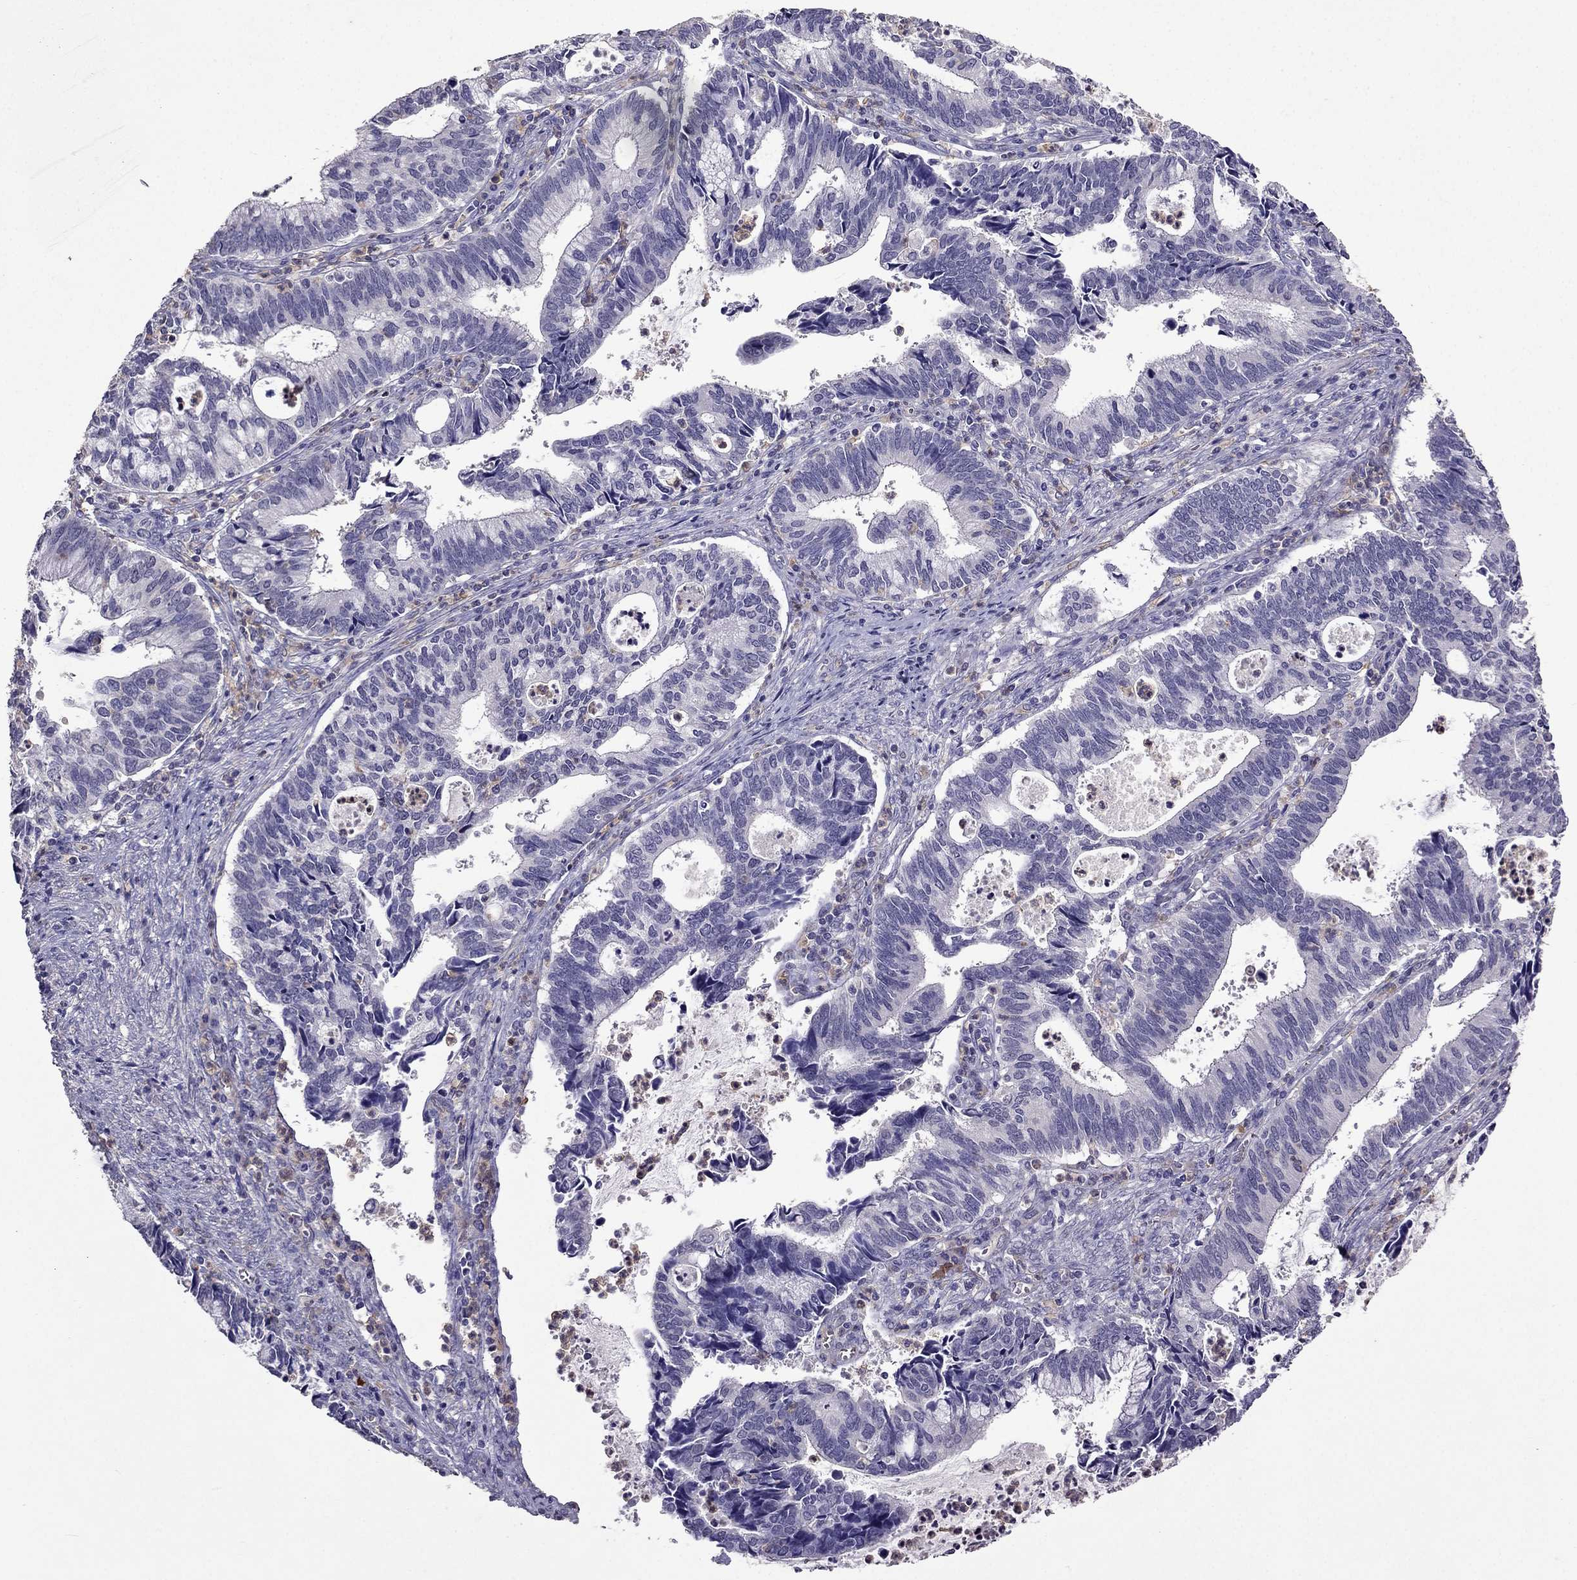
{"staining": {"intensity": "negative", "quantity": "none", "location": "none"}, "tissue": "cervical cancer", "cell_type": "Tumor cells", "image_type": "cancer", "snomed": [{"axis": "morphology", "description": "Adenocarcinoma, NOS"}, {"axis": "topography", "description": "Cervix"}], "caption": "The immunohistochemistry (IHC) image has no significant expression in tumor cells of cervical adenocarcinoma tissue.", "gene": "RFLNB", "patient": {"sex": "female", "age": 42}}